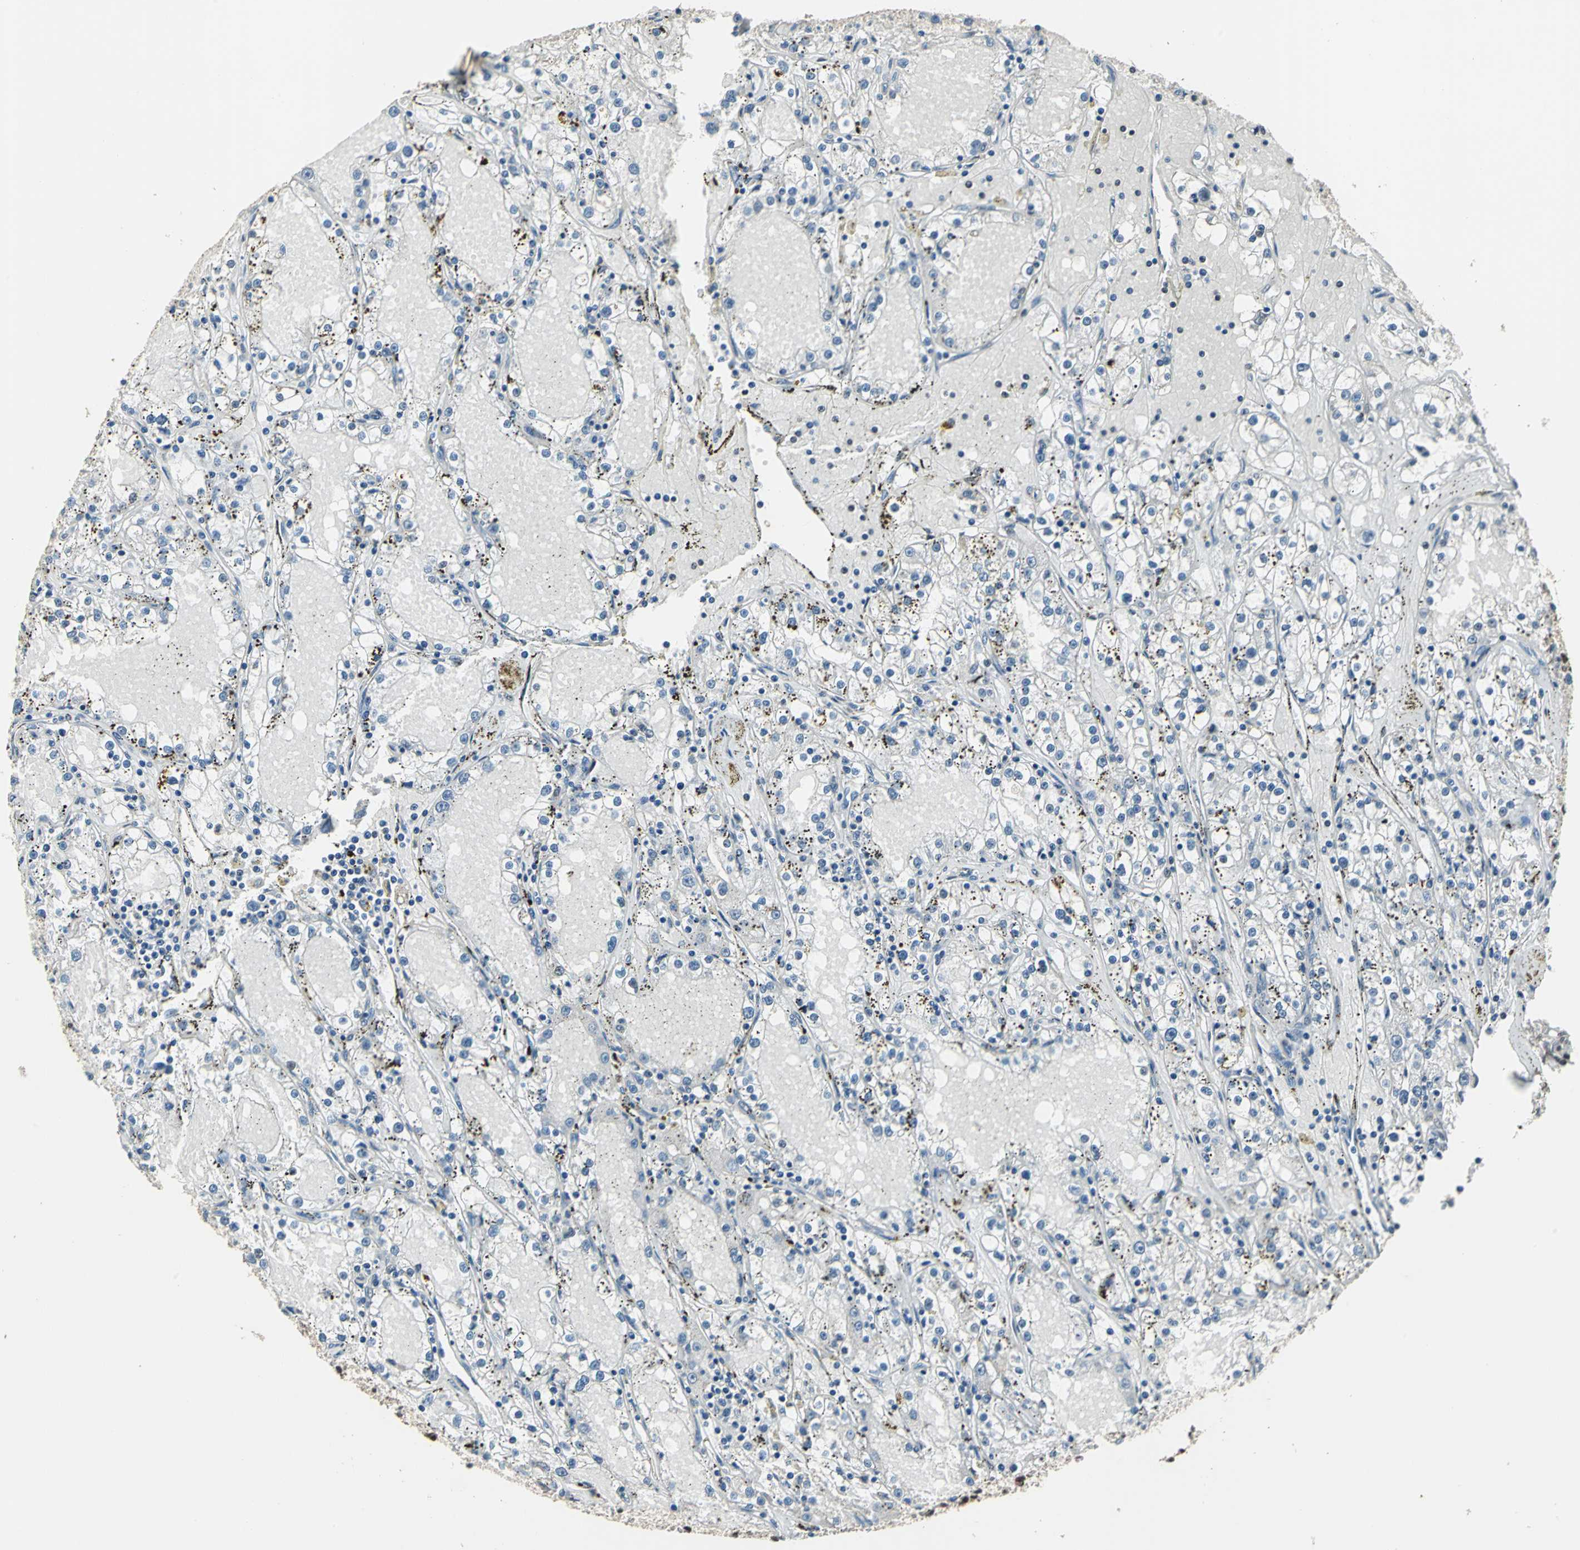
{"staining": {"intensity": "negative", "quantity": "none", "location": "none"}, "tissue": "renal cancer", "cell_type": "Tumor cells", "image_type": "cancer", "snomed": [{"axis": "morphology", "description": "Adenocarcinoma, NOS"}, {"axis": "topography", "description": "Kidney"}], "caption": "Immunohistochemical staining of human renal cancer exhibits no significant staining in tumor cells.", "gene": "BCLAF1", "patient": {"sex": "male", "age": 56}}